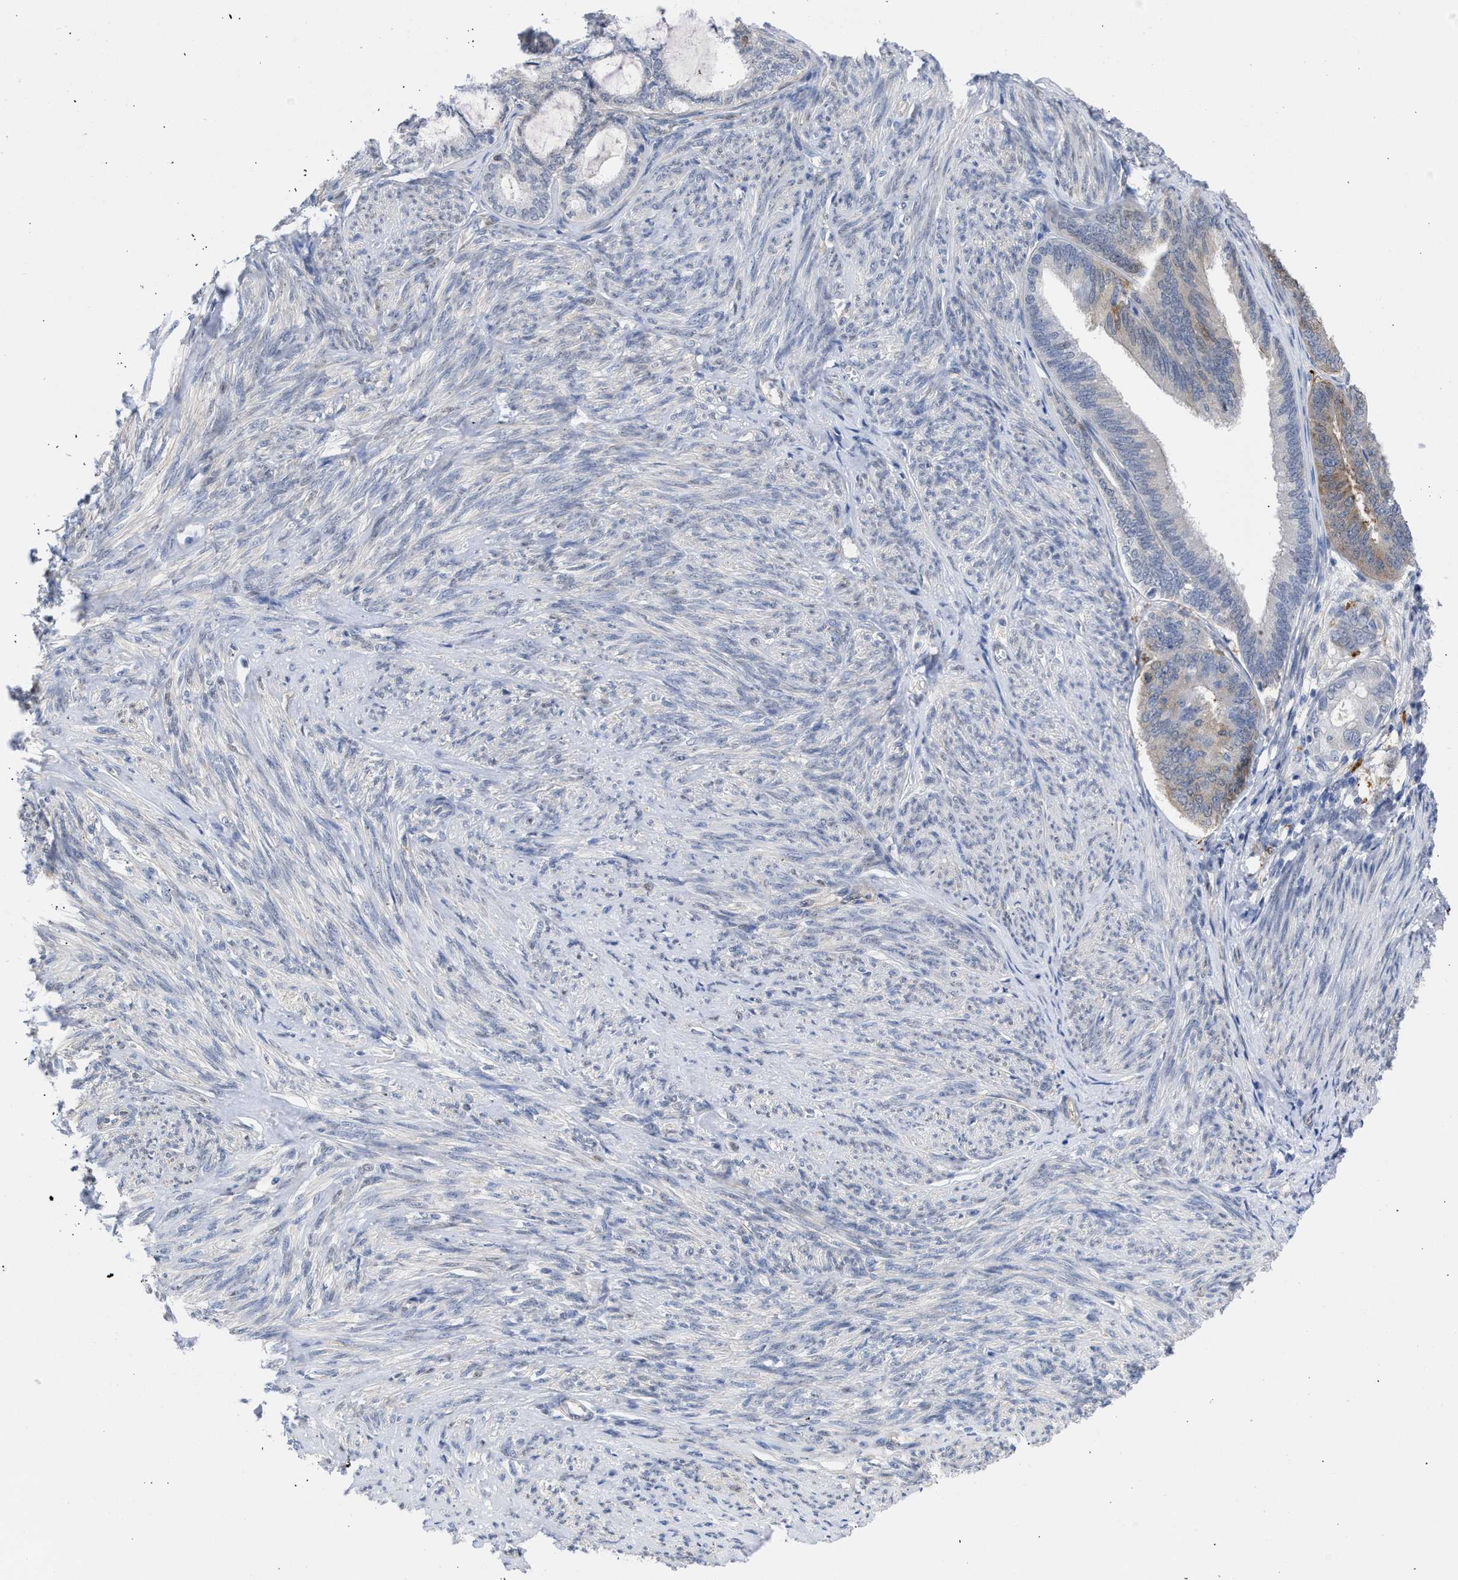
{"staining": {"intensity": "weak", "quantity": "25%-75%", "location": "cytoplasmic/membranous"}, "tissue": "endometrial cancer", "cell_type": "Tumor cells", "image_type": "cancer", "snomed": [{"axis": "morphology", "description": "Adenocarcinoma, NOS"}, {"axis": "topography", "description": "Endometrium"}], "caption": "Weak cytoplasmic/membranous protein expression is seen in approximately 25%-75% of tumor cells in adenocarcinoma (endometrial). (Stains: DAB (3,3'-diaminobenzidine) in brown, nuclei in blue, Microscopy: brightfield microscopy at high magnification).", "gene": "THRA", "patient": {"sex": "female", "age": 86}}